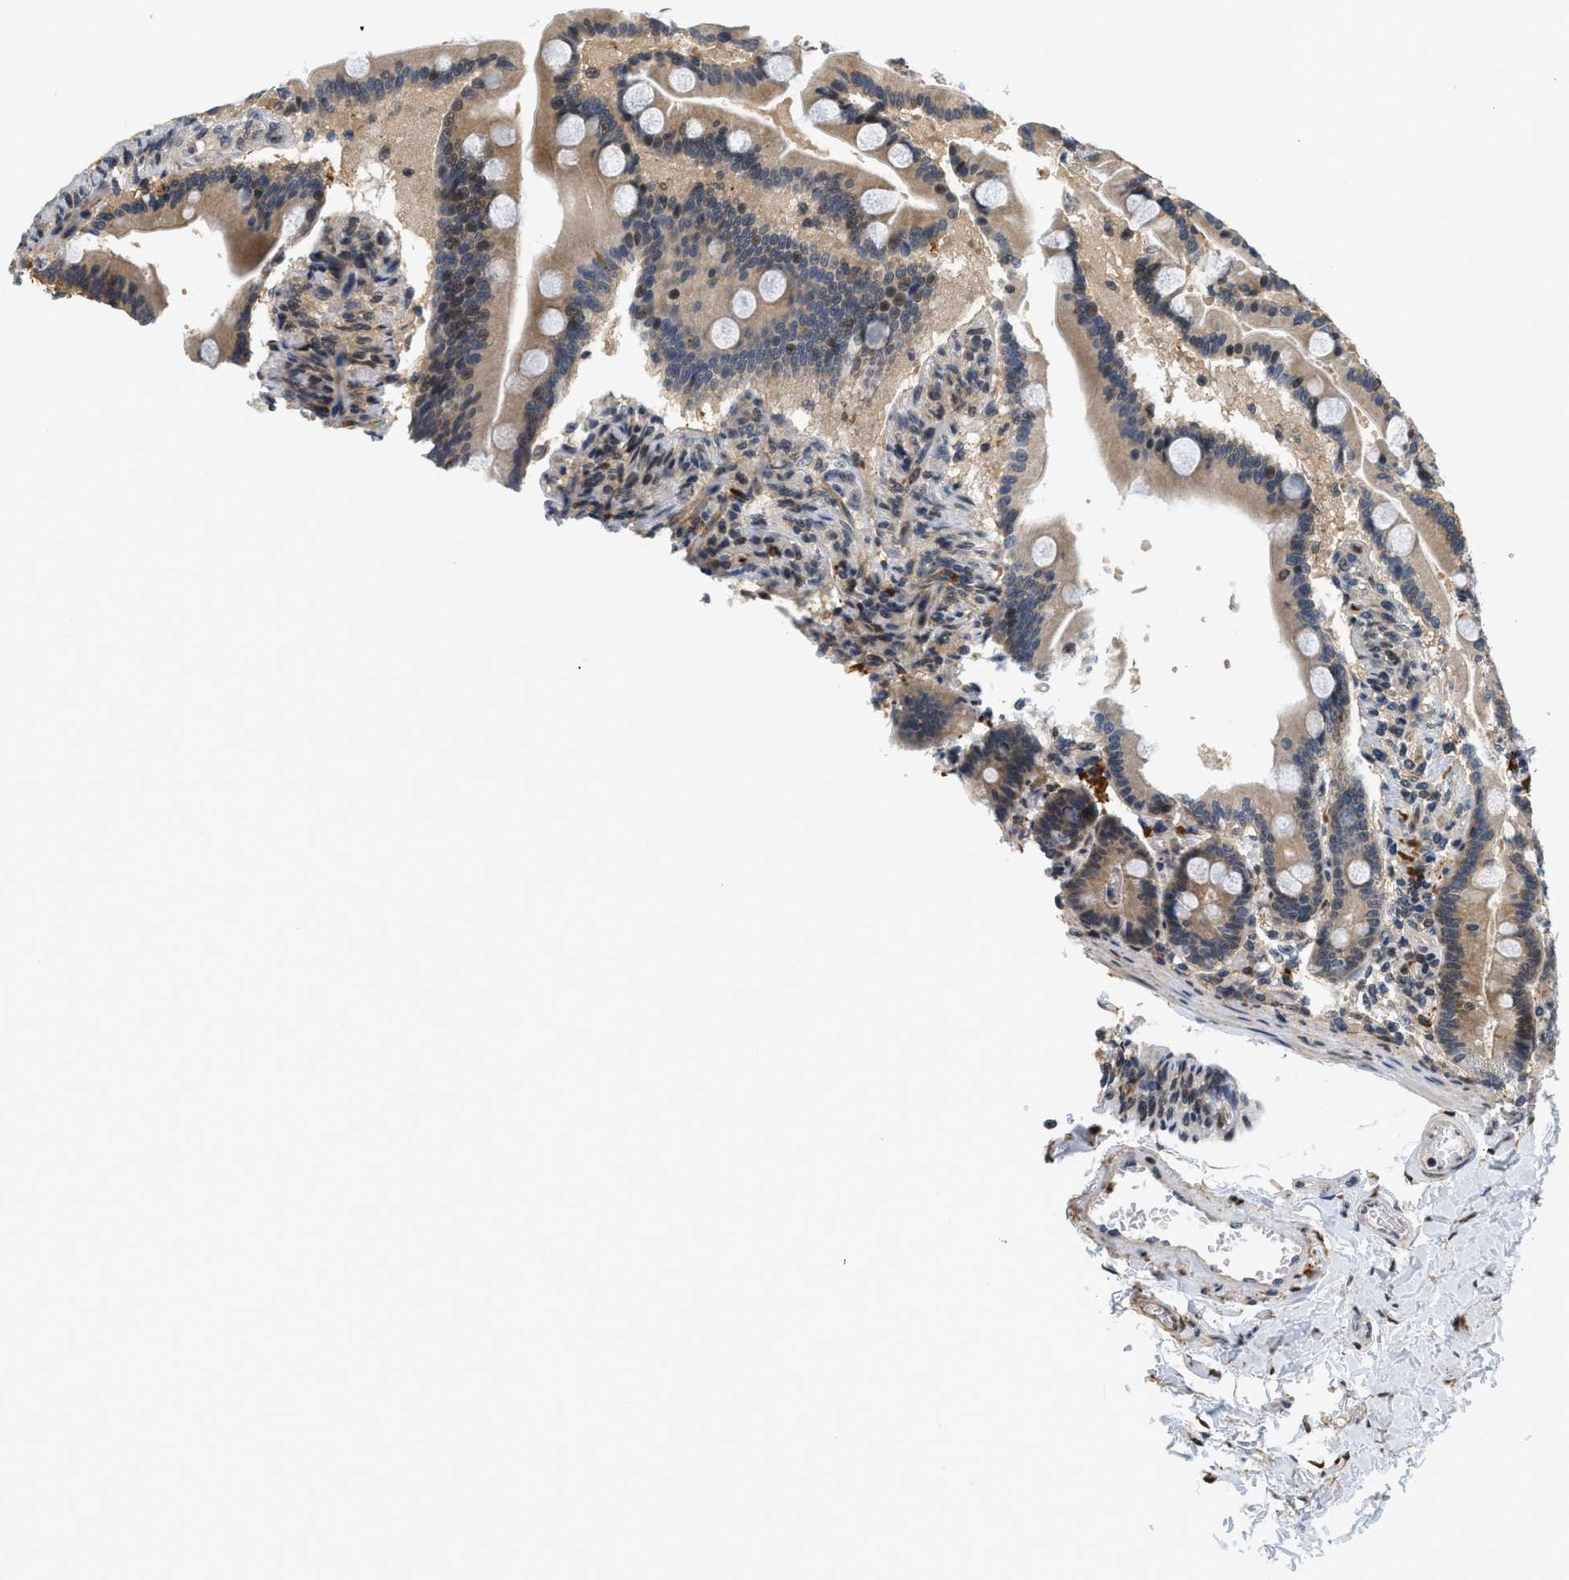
{"staining": {"intensity": "moderate", "quantity": "25%-75%", "location": "cytoplasmic/membranous"}, "tissue": "duodenum", "cell_type": "Glandular cells", "image_type": "normal", "snomed": [{"axis": "morphology", "description": "Normal tissue, NOS"}, {"axis": "topography", "description": "Duodenum"}], "caption": "IHC histopathology image of normal duodenum: duodenum stained using immunohistochemistry displays medium levels of moderate protein expression localized specifically in the cytoplasmic/membranous of glandular cells, appearing as a cytoplasmic/membranous brown color.", "gene": "KMT2A", "patient": {"sex": "male", "age": 54}}